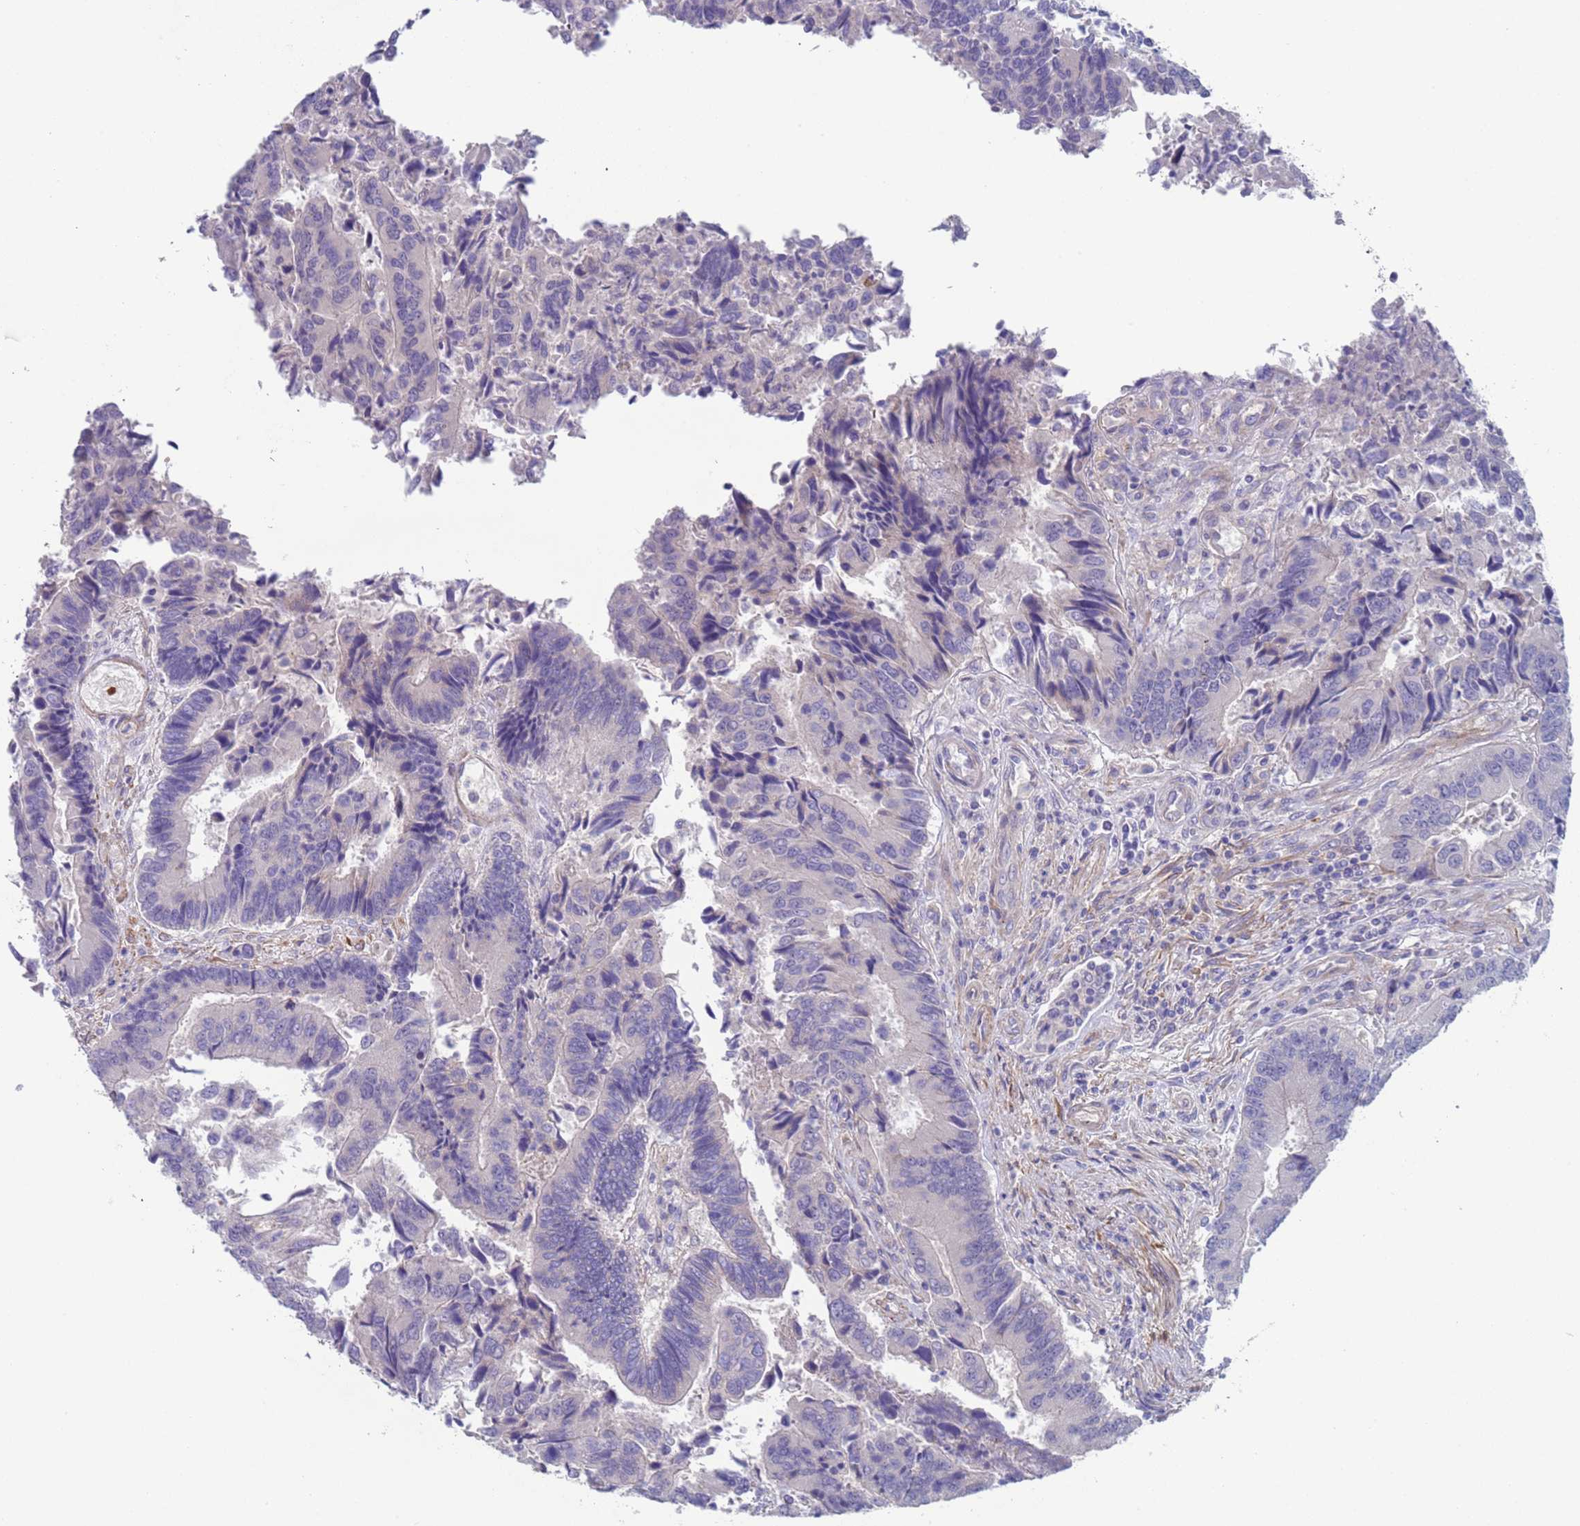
{"staining": {"intensity": "negative", "quantity": "none", "location": "none"}, "tissue": "colorectal cancer", "cell_type": "Tumor cells", "image_type": "cancer", "snomed": [{"axis": "morphology", "description": "Adenocarcinoma, NOS"}, {"axis": "topography", "description": "Colon"}], "caption": "Tumor cells are negative for brown protein staining in colorectal cancer.", "gene": "KBTBD3", "patient": {"sex": "female", "age": 67}}